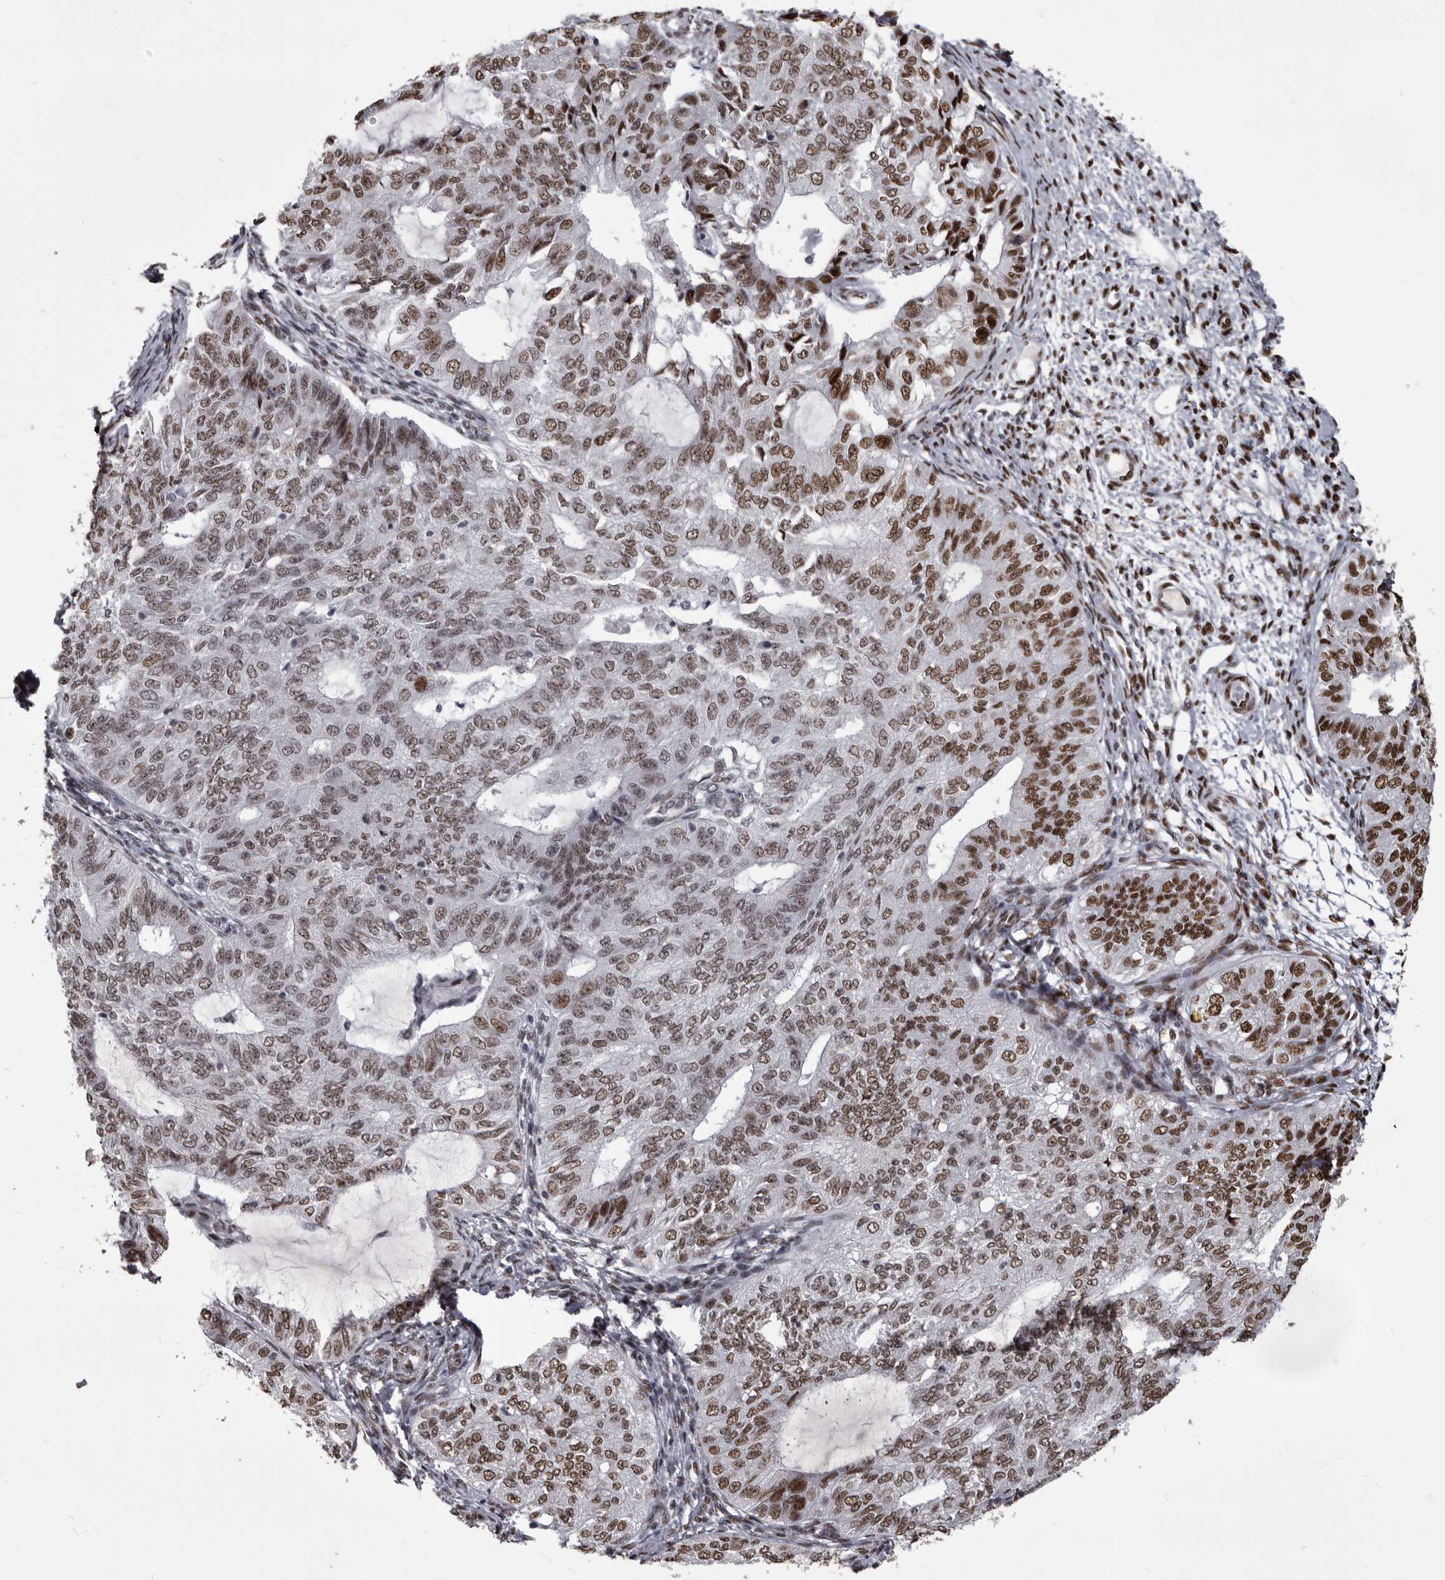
{"staining": {"intensity": "moderate", "quantity": ">75%", "location": "nuclear"}, "tissue": "endometrial cancer", "cell_type": "Tumor cells", "image_type": "cancer", "snomed": [{"axis": "morphology", "description": "Adenocarcinoma, NOS"}, {"axis": "topography", "description": "Endometrium"}], "caption": "Endometrial cancer tissue reveals moderate nuclear staining in about >75% of tumor cells, visualized by immunohistochemistry.", "gene": "NUMA1", "patient": {"sex": "female", "age": 32}}